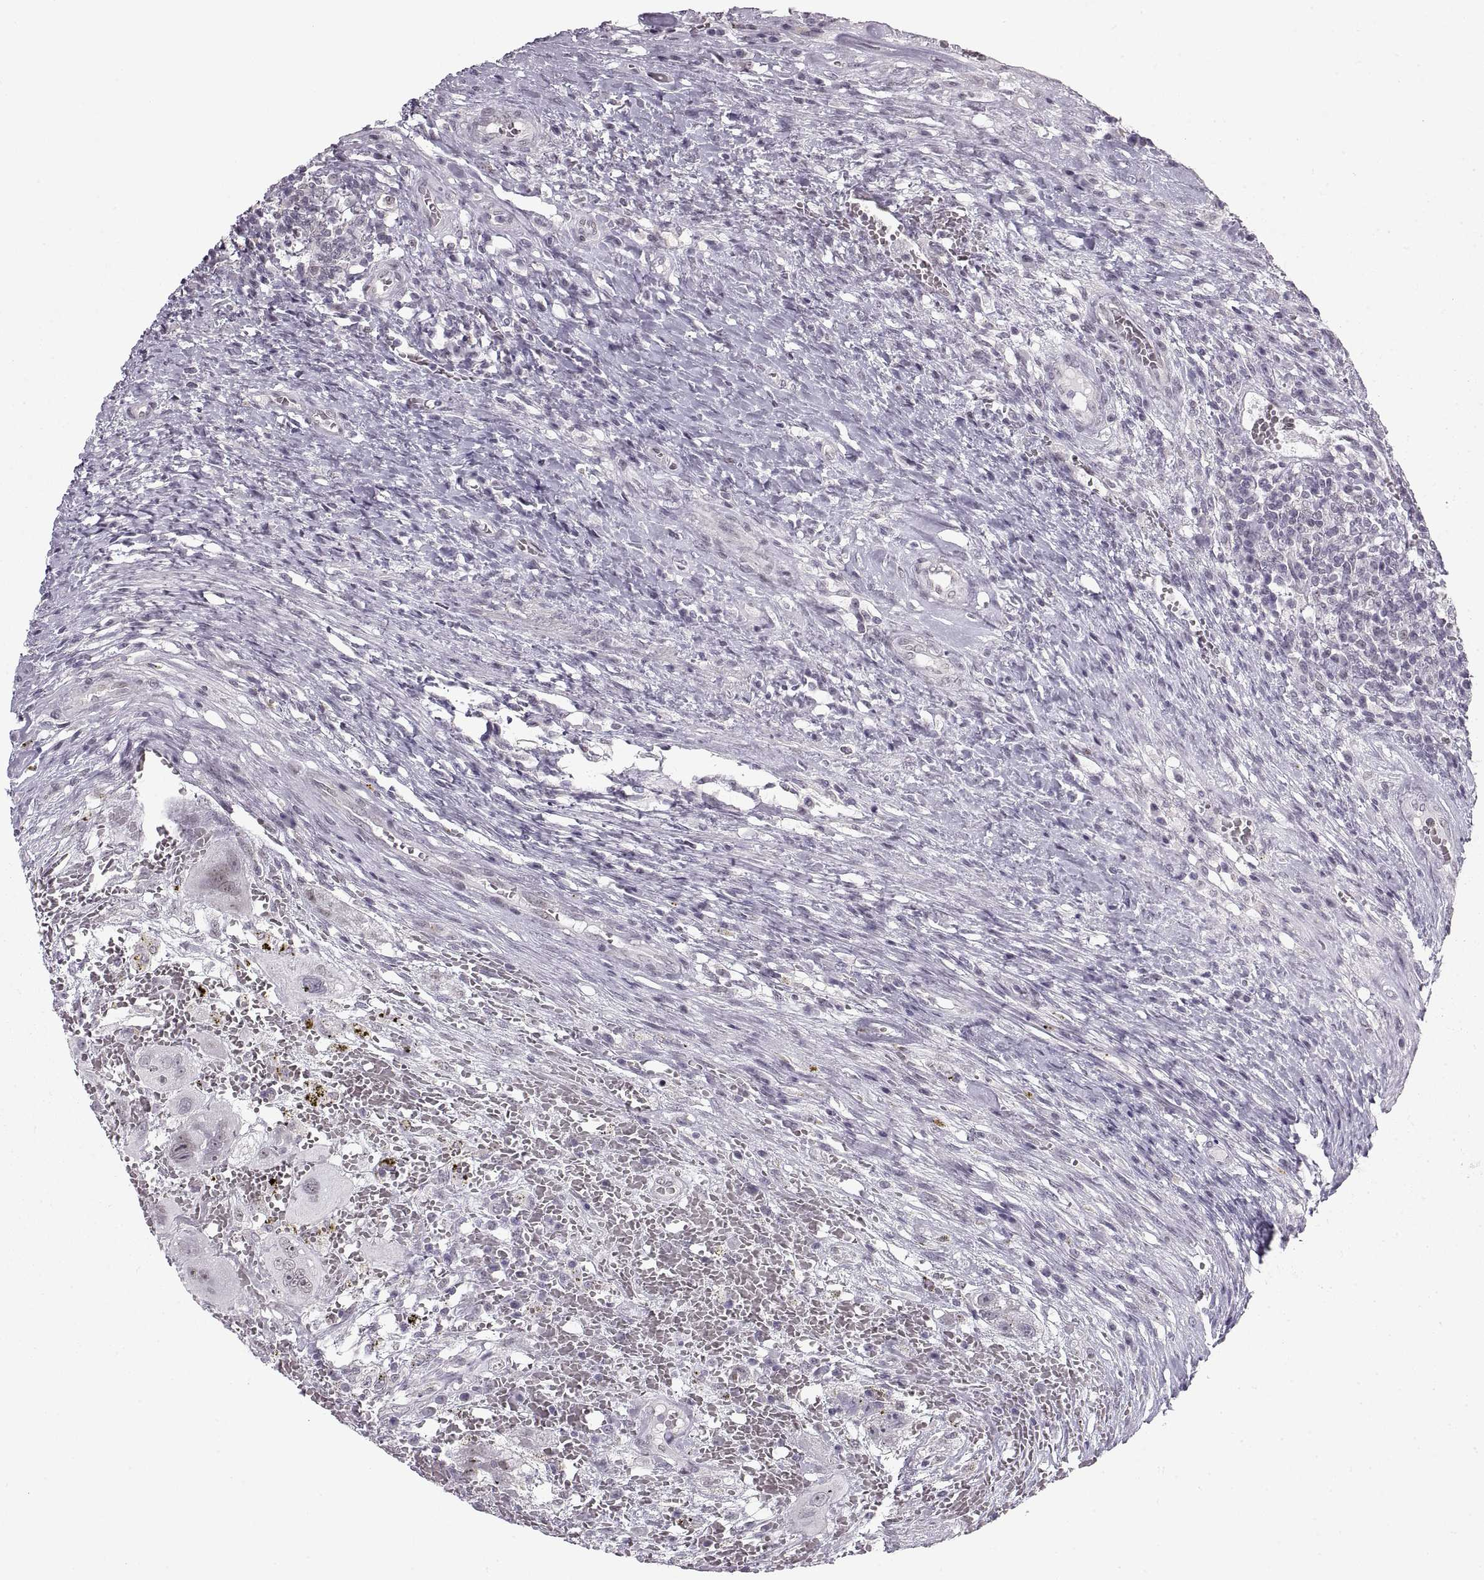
{"staining": {"intensity": "moderate", "quantity": ">75%", "location": "nuclear"}, "tissue": "testis cancer", "cell_type": "Tumor cells", "image_type": "cancer", "snomed": [{"axis": "morphology", "description": "Carcinoma, Embryonal, NOS"}, {"axis": "topography", "description": "Testis"}], "caption": "Immunohistochemistry (DAB) staining of human testis embryonal carcinoma reveals moderate nuclear protein positivity in about >75% of tumor cells. (Brightfield microscopy of DAB IHC at high magnification).", "gene": "NANOS3", "patient": {"sex": "male", "age": 26}}